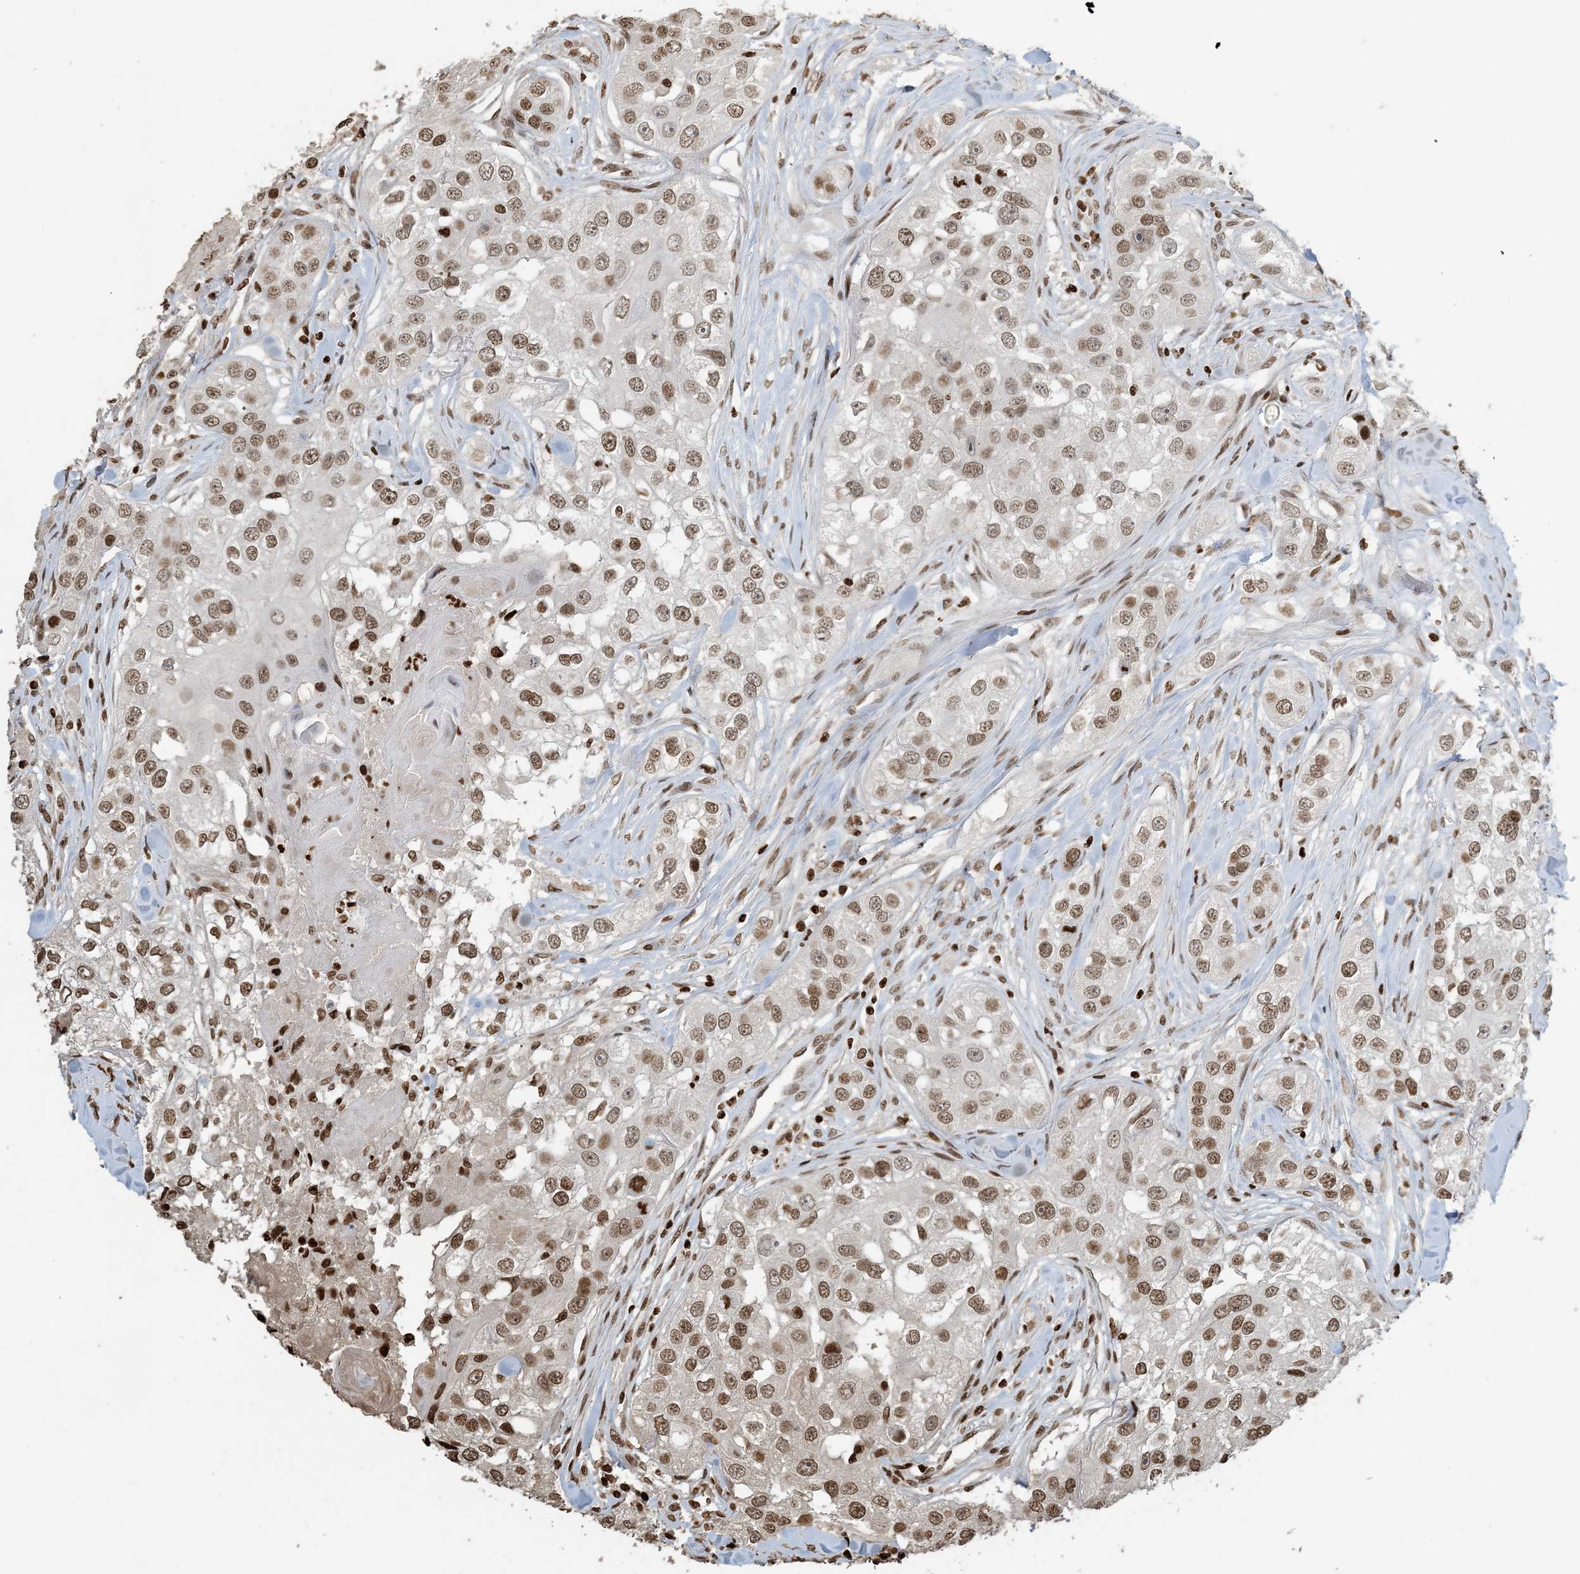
{"staining": {"intensity": "moderate", "quantity": ">75%", "location": "nuclear"}, "tissue": "head and neck cancer", "cell_type": "Tumor cells", "image_type": "cancer", "snomed": [{"axis": "morphology", "description": "Normal tissue, NOS"}, {"axis": "morphology", "description": "Squamous cell carcinoma, NOS"}, {"axis": "topography", "description": "Skeletal muscle"}, {"axis": "topography", "description": "Head-Neck"}], "caption": "The histopathology image demonstrates staining of head and neck cancer (squamous cell carcinoma), revealing moderate nuclear protein expression (brown color) within tumor cells.", "gene": "H3-3B", "patient": {"sex": "male", "age": 51}}